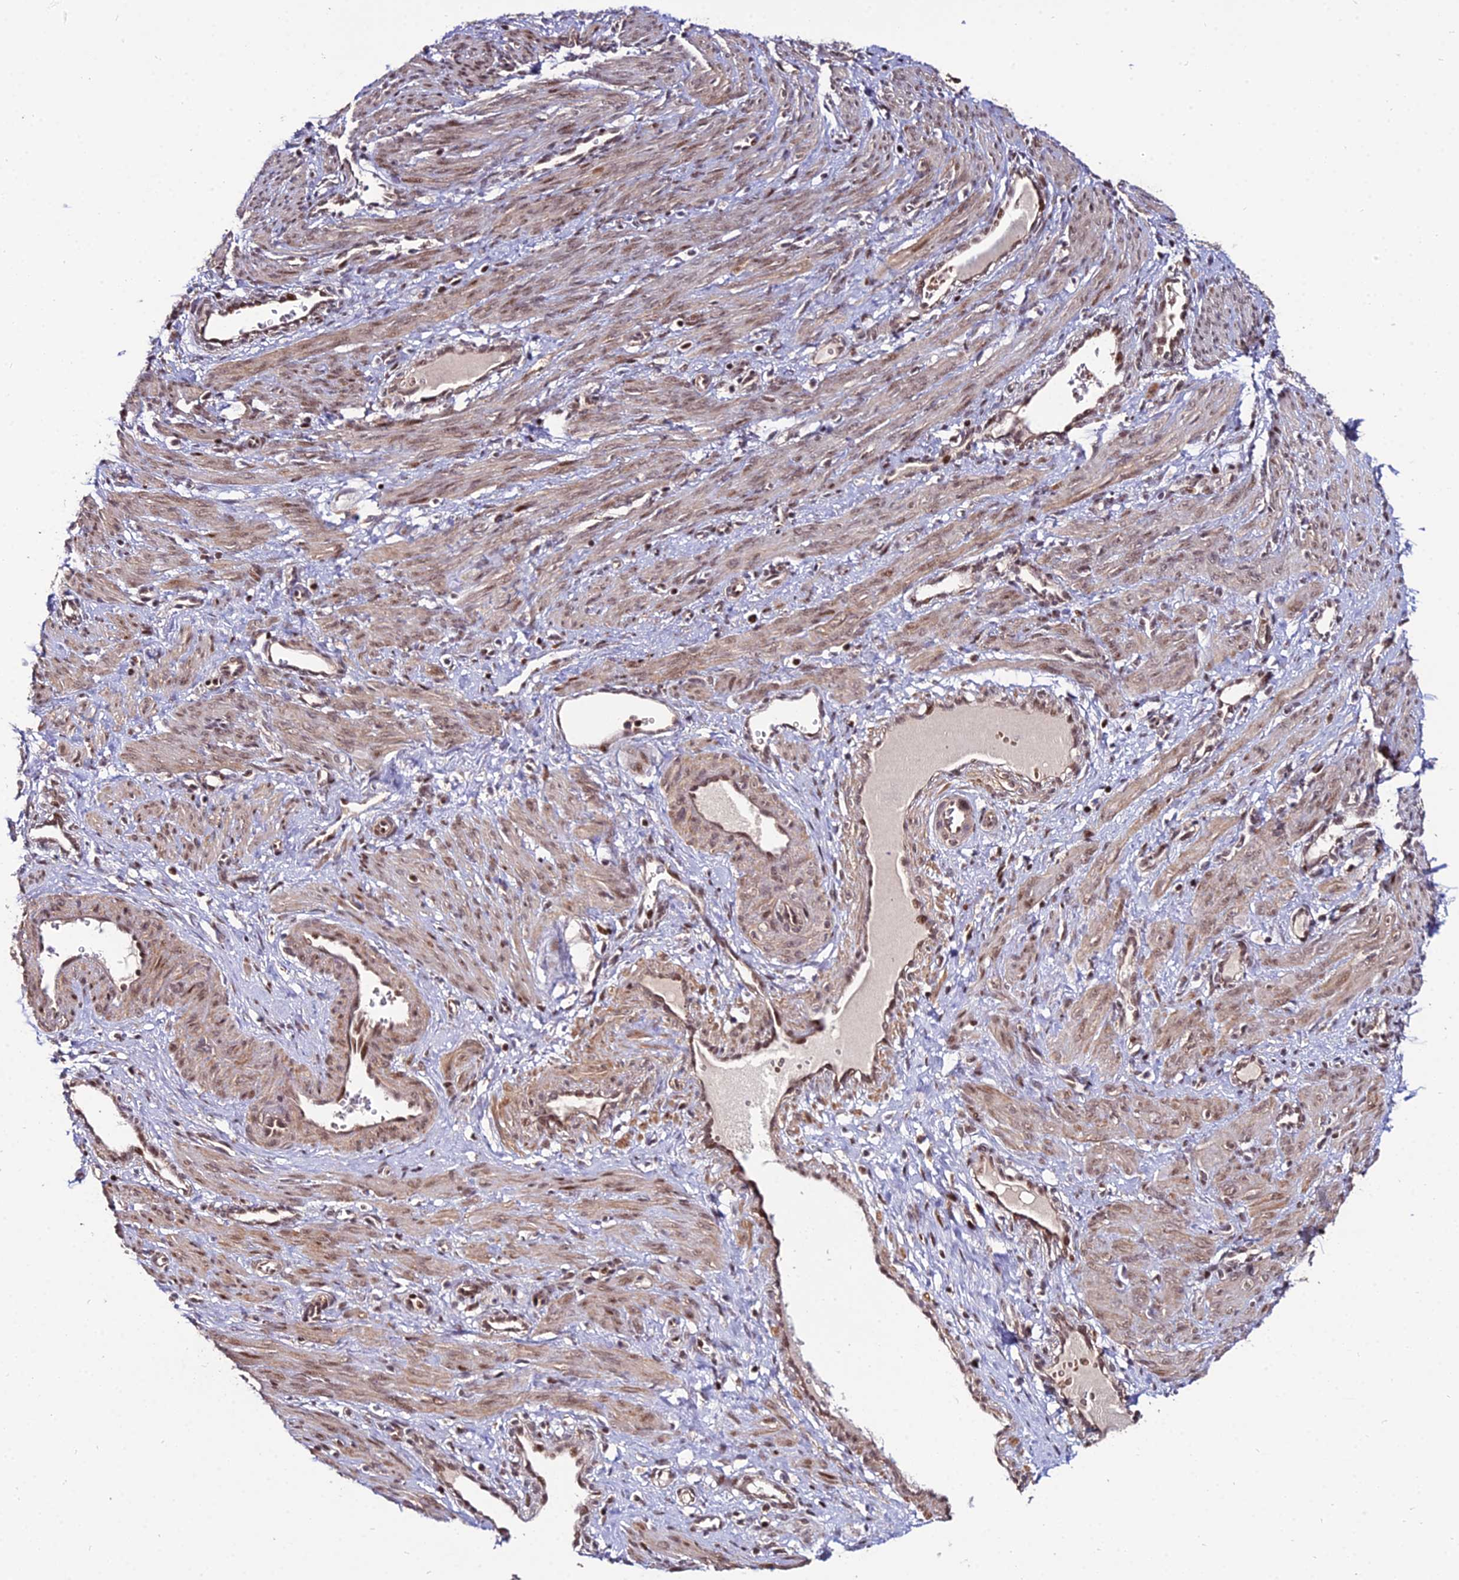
{"staining": {"intensity": "moderate", "quantity": ">75%", "location": "cytoplasmic/membranous,nuclear"}, "tissue": "smooth muscle", "cell_type": "Smooth muscle cells", "image_type": "normal", "snomed": [{"axis": "morphology", "description": "Normal tissue, NOS"}, {"axis": "topography", "description": "Endometrium"}], "caption": "Smooth muscle stained with IHC displays moderate cytoplasmic/membranous,nuclear staining in approximately >75% of smooth muscle cells.", "gene": "CIB3", "patient": {"sex": "female", "age": 33}}